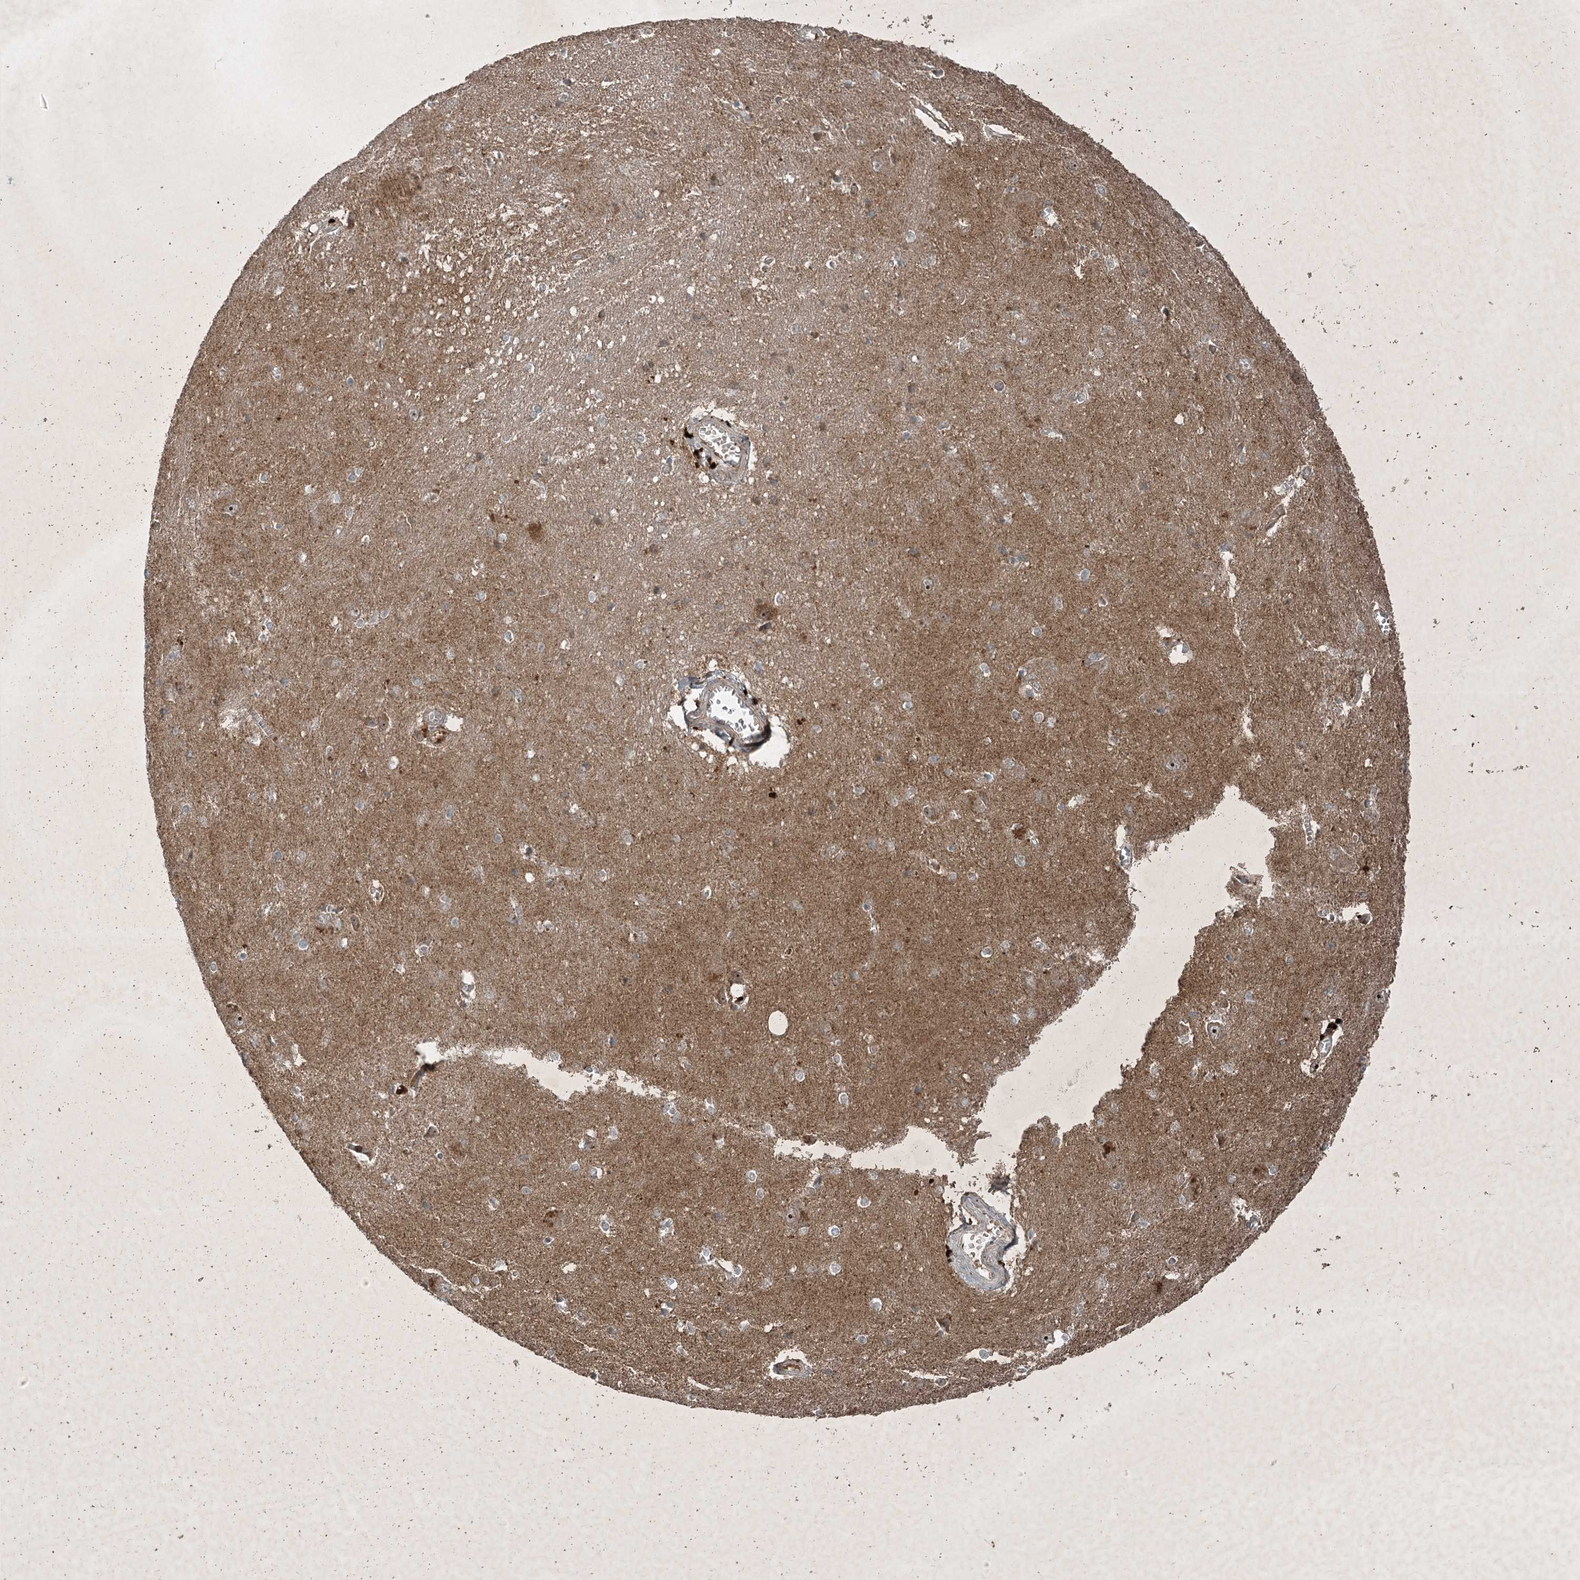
{"staining": {"intensity": "moderate", "quantity": "25%-75%", "location": "cytoplasmic/membranous"}, "tissue": "caudate", "cell_type": "Glial cells", "image_type": "normal", "snomed": [{"axis": "morphology", "description": "Normal tissue, NOS"}, {"axis": "topography", "description": "Lateral ventricle wall"}], "caption": "High-magnification brightfield microscopy of unremarkable caudate stained with DAB (brown) and counterstained with hematoxylin (blue). glial cells exhibit moderate cytoplasmic/membranous expression is present in about25%-75% of cells. The staining was performed using DAB to visualize the protein expression in brown, while the nuclei were stained in blue with hematoxylin (Magnification: 20x).", "gene": "UNC93A", "patient": {"sex": "male", "age": 37}}